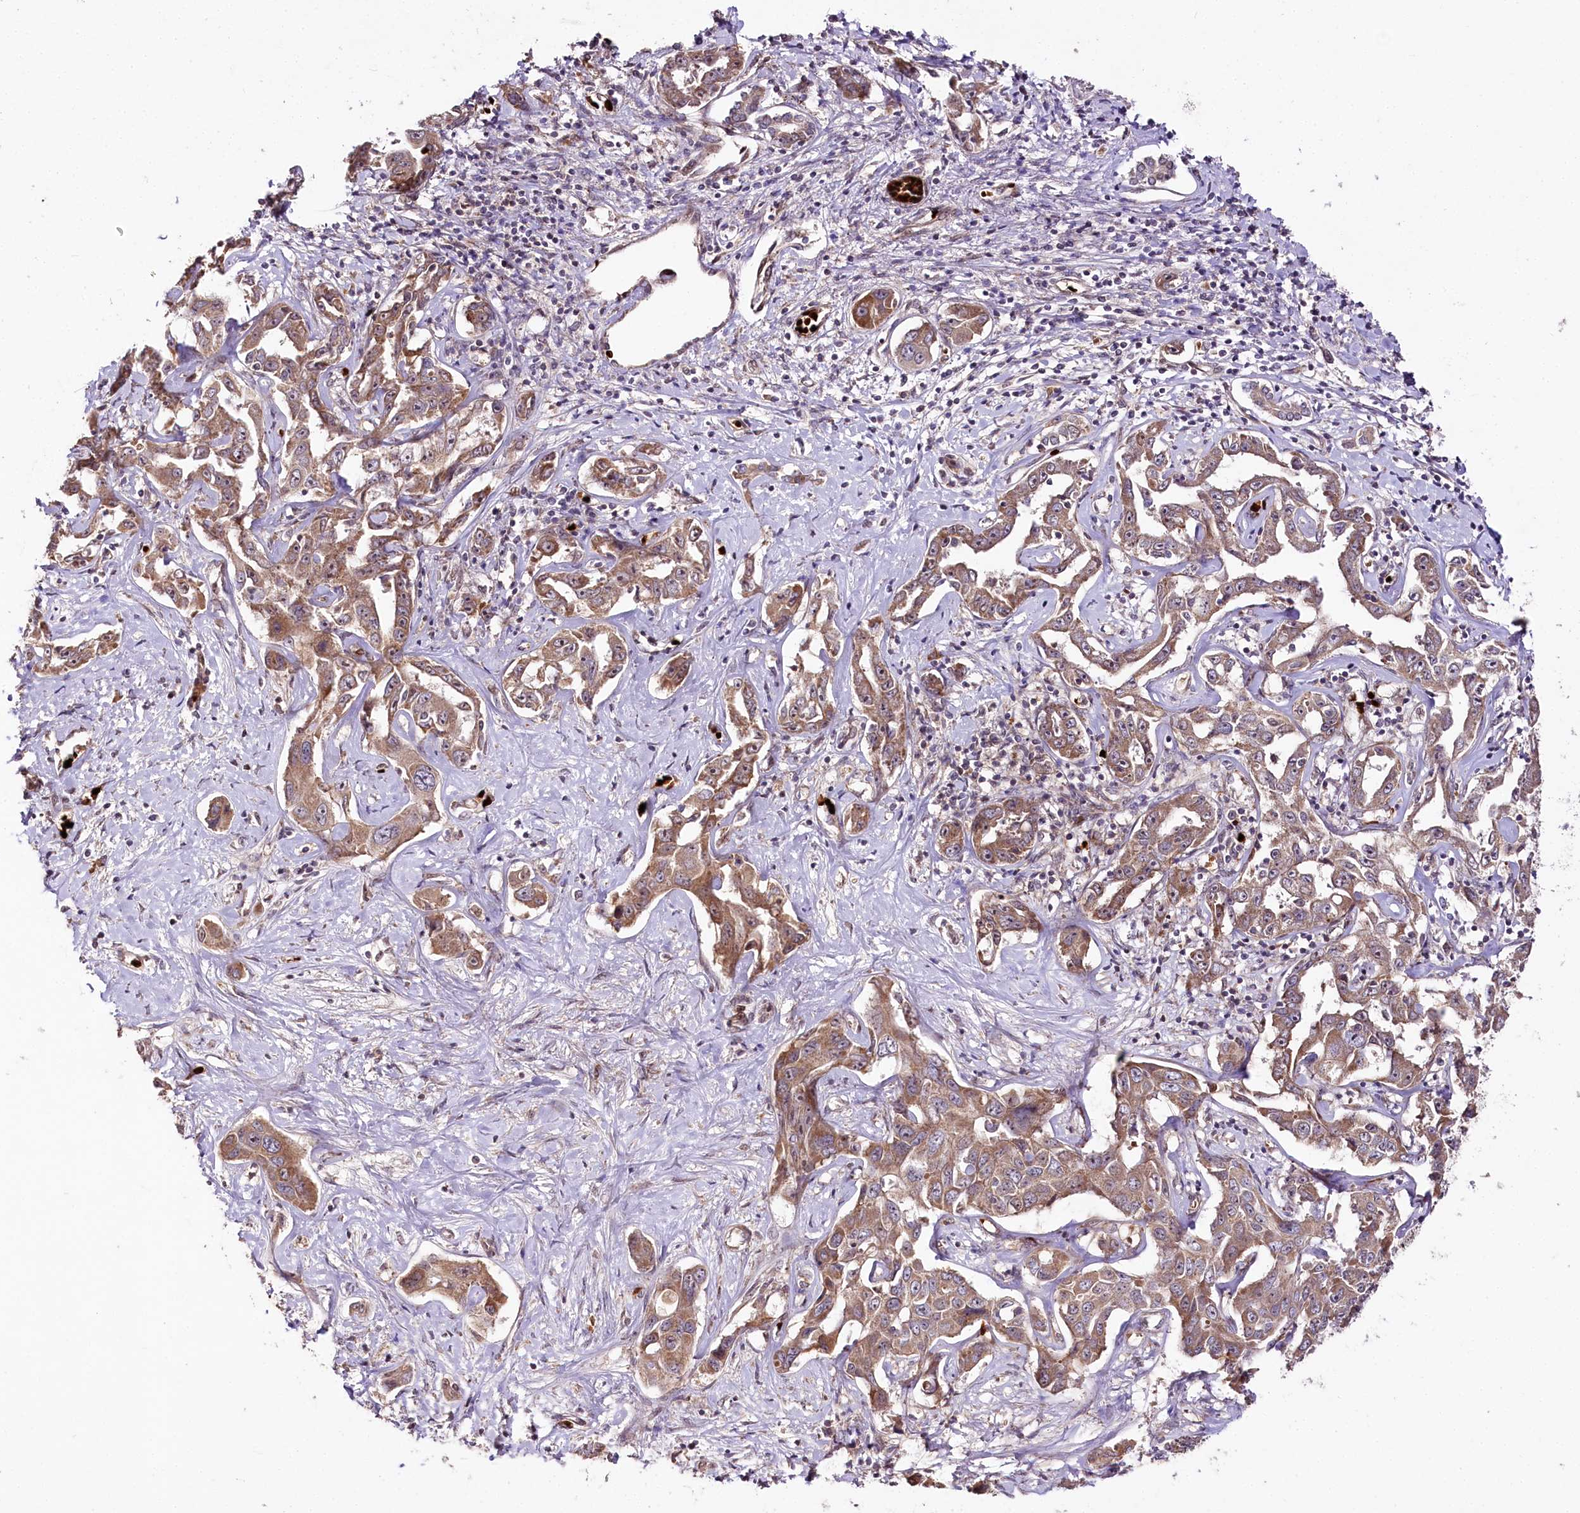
{"staining": {"intensity": "moderate", "quantity": ">75%", "location": "cytoplasmic/membranous"}, "tissue": "liver cancer", "cell_type": "Tumor cells", "image_type": "cancer", "snomed": [{"axis": "morphology", "description": "Cholangiocarcinoma"}, {"axis": "topography", "description": "Liver"}], "caption": "Liver cancer was stained to show a protein in brown. There is medium levels of moderate cytoplasmic/membranous expression in approximately >75% of tumor cells. (Brightfield microscopy of DAB IHC at high magnification).", "gene": "DMP1", "patient": {"sex": "male", "age": 59}}